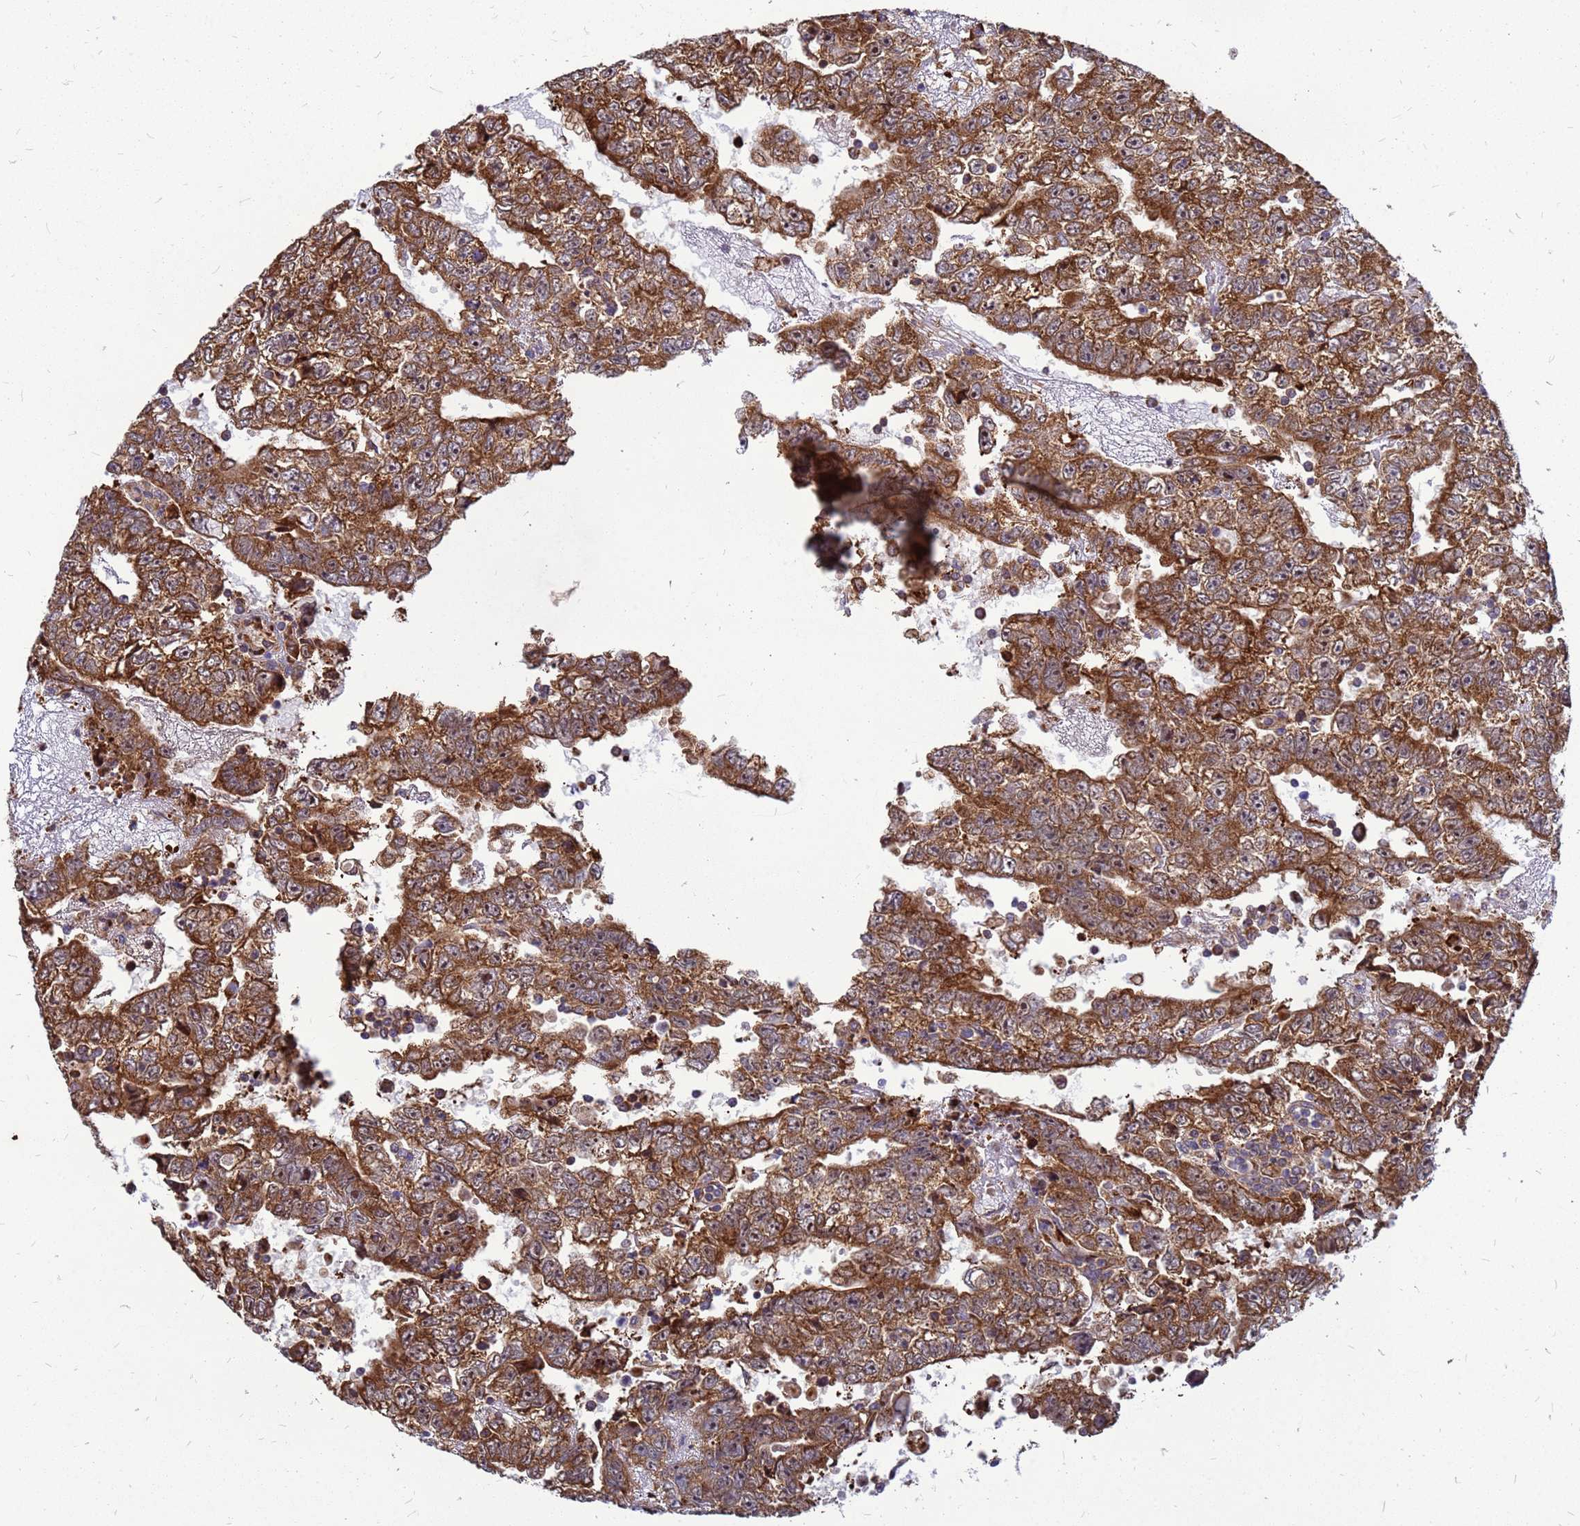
{"staining": {"intensity": "moderate", "quantity": ">75%", "location": "cytoplasmic/membranous"}, "tissue": "testis cancer", "cell_type": "Tumor cells", "image_type": "cancer", "snomed": [{"axis": "morphology", "description": "Carcinoma, Embryonal, NOS"}, {"axis": "topography", "description": "Testis"}], "caption": "Embryonal carcinoma (testis) was stained to show a protein in brown. There is medium levels of moderate cytoplasmic/membranous staining in approximately >75% of tumor cells.", "gene": "RPL8", "patient": {"sex": "male", "age": 25}}